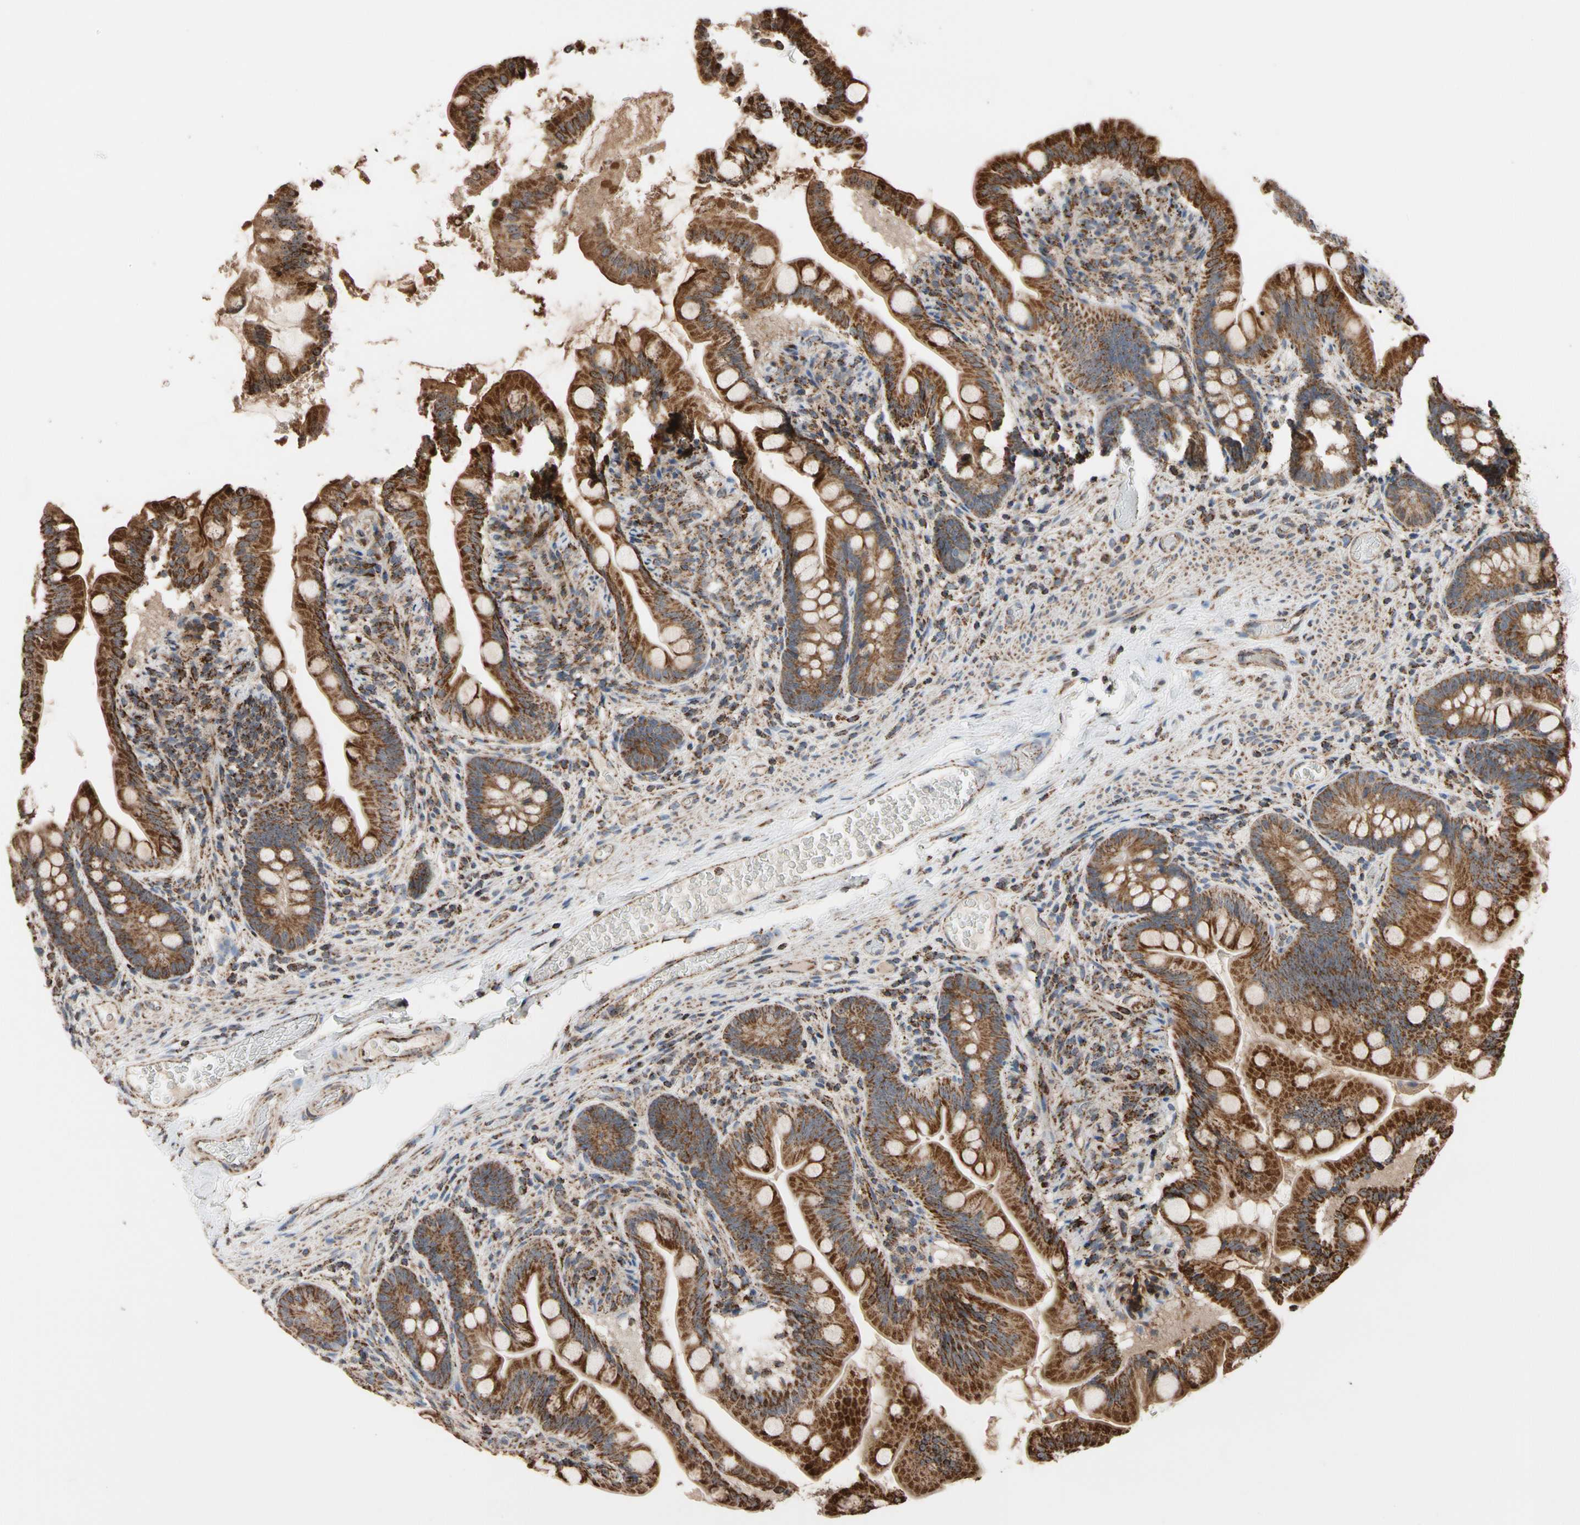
{"staining": {"intensity": "strong", "quantity": ">75%", "location": "cytoplasmic/membranous"}, "tissue": "small intestine", "cell_type": "Glandular cells", "image_type": "normal", "snomed": [{"axis": "morphology", "description": "Normal tissue, NOS"}, {"axis": "topography", "description": "Small intestine"}], "caption": "Immunohistochemistry micrograph of unremarkable small intestine stained for a protein (brown), which demonstrates high levels of strong cytoplasmic/membranous expression in approximately >75% of glandular cells.", "gene": "FAM110B", "patient": {"sex": "female", "age": 56}}